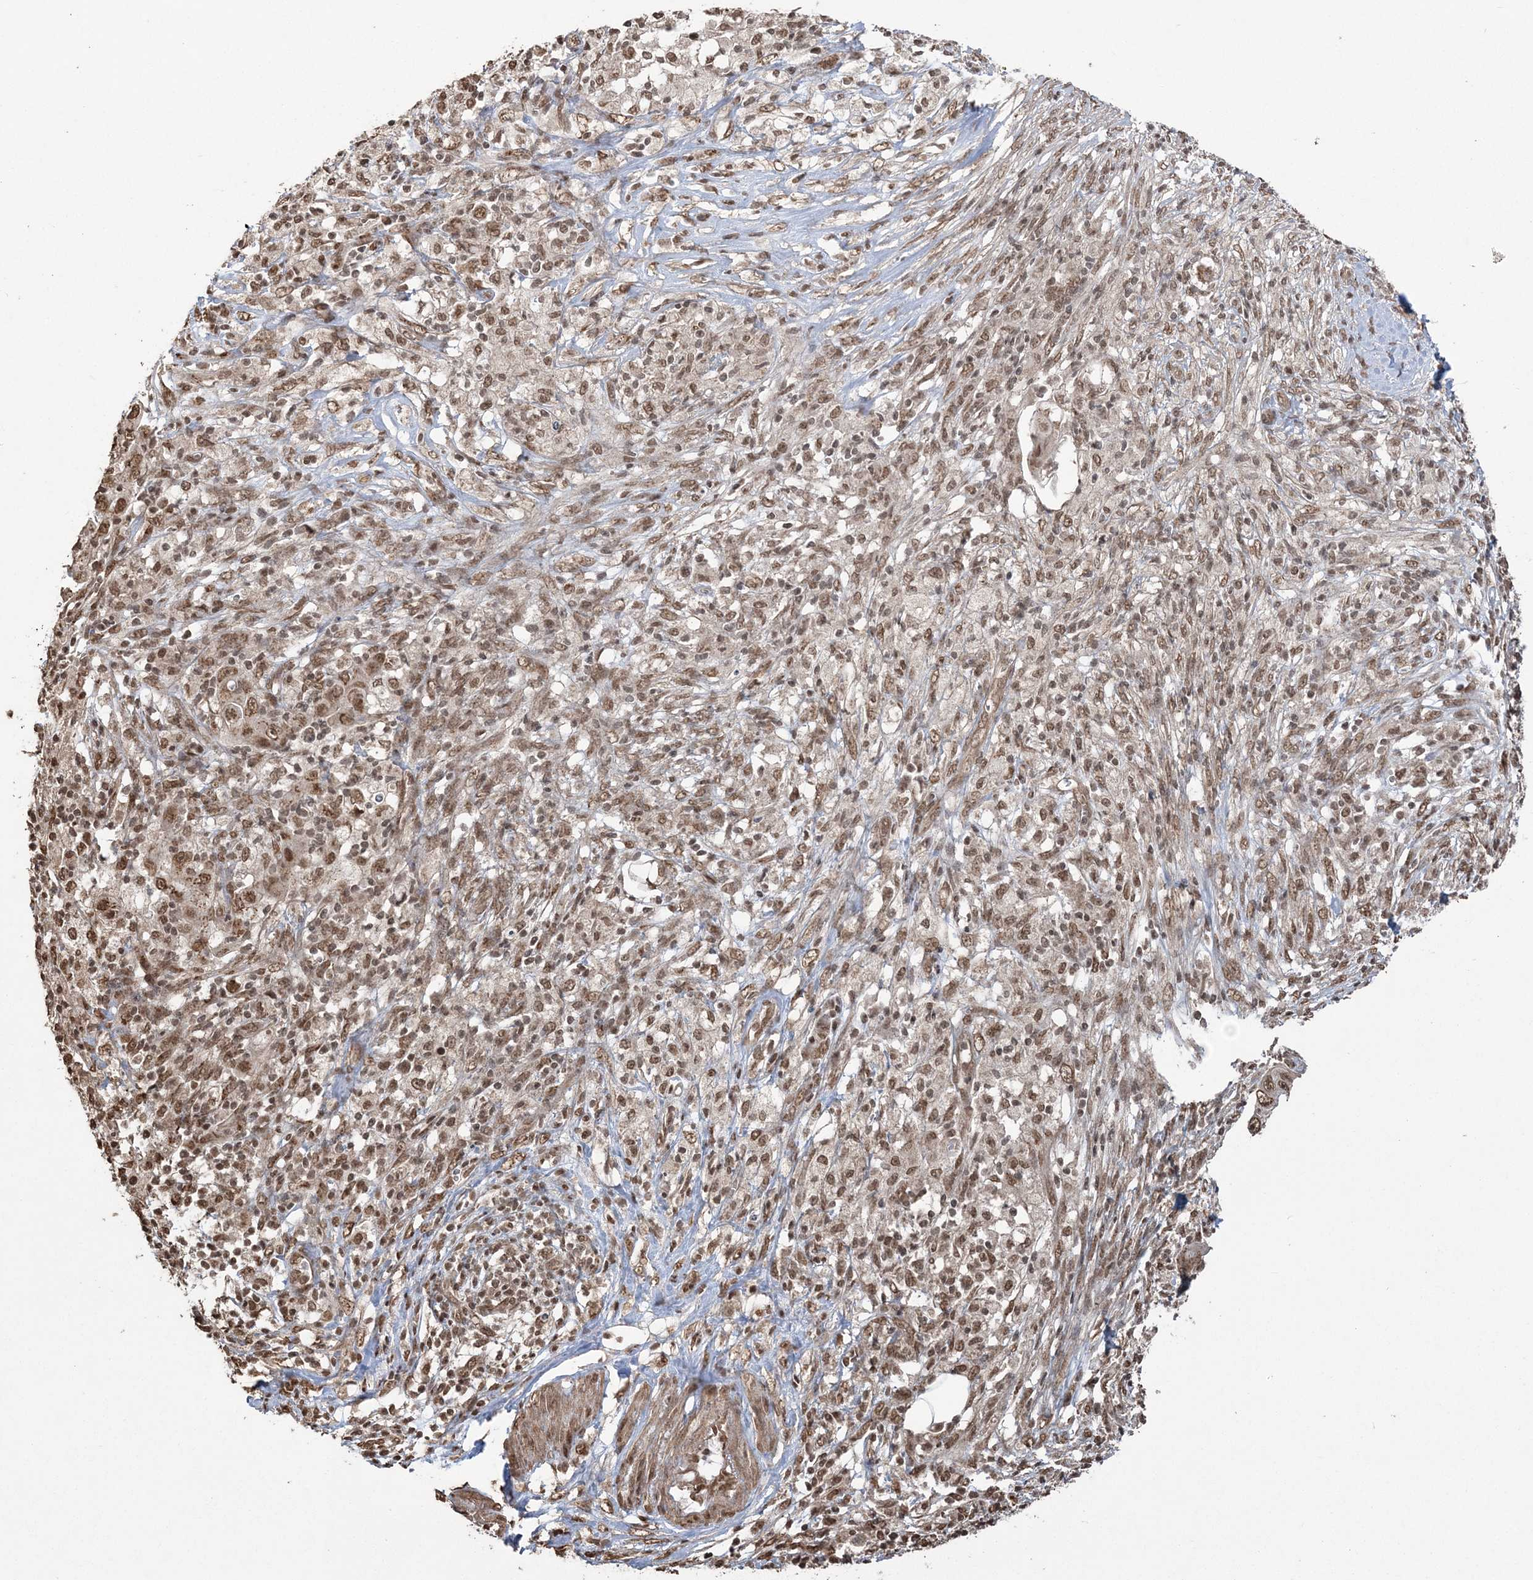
{"staining": {"intensity": "moderate", "quantity": ">75%", "location": "nuclear"}, "tissue": "ovarian cancer", "cell_type": "Tumor cells", "image_type": "cancer", "snomed": [{"axis": "morphology", "description": "Carcinoma, endometroid"}, {"axis": "topography", "description": "Ovary"}], "caption": "Ovarian cancer stained with IHC displays moderate nuclear expression in approximately >75% of tumor cells.", "gene": "ZNF839", "patient": {"sex": "female", "age": 42}}